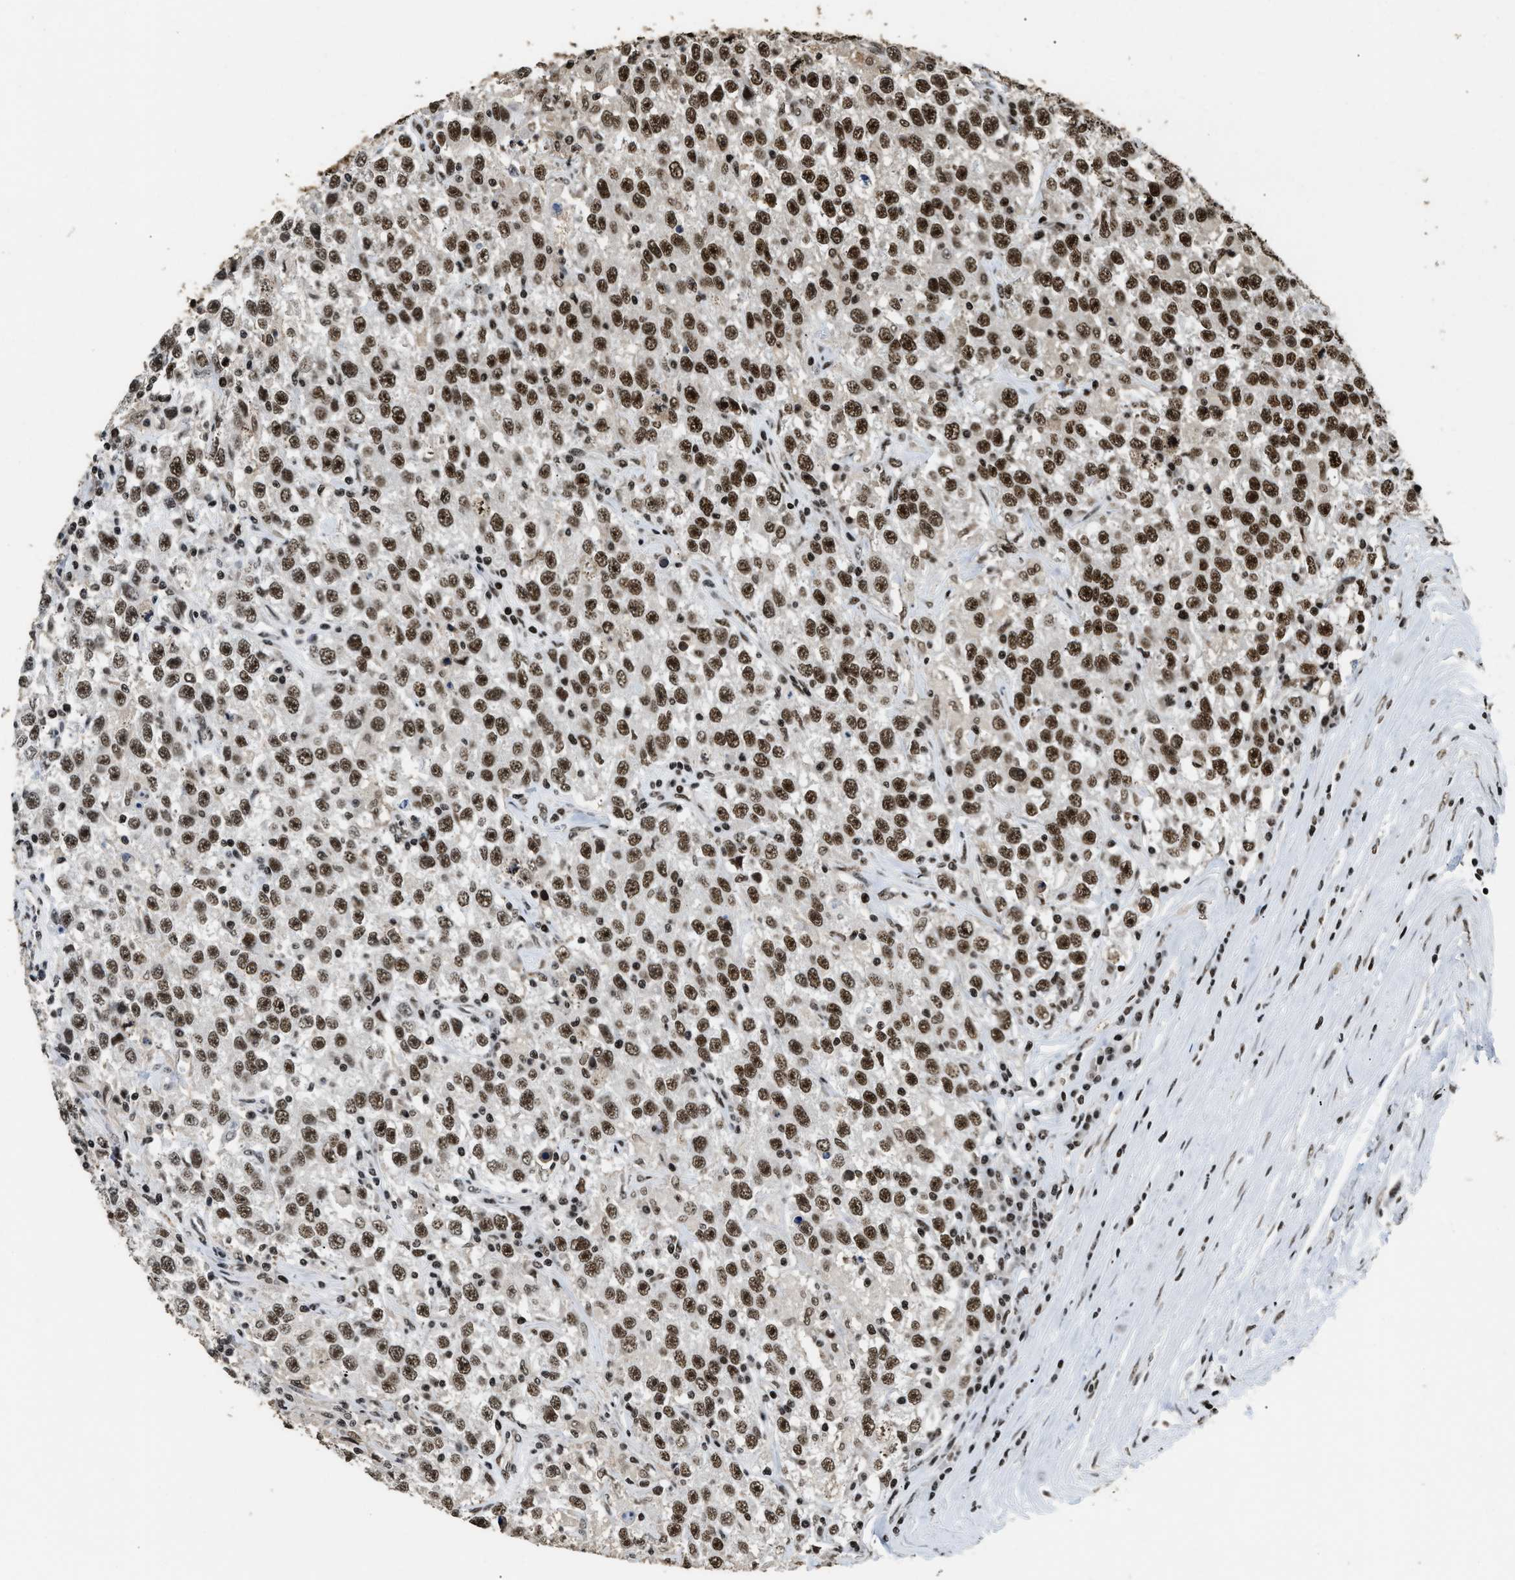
{"staining": {"intensity": "strong", "quantity": ">75%", "location": "nuclear"}, "tissue": "testis cancer", "cell_type": "Tumor cells", "image_type": "cancer", "snomed": [{"axis": "morphology", "description": "Seminoma, NOS"}, {"axis": "topography", "description": "Testis"}], "caption": "Testis cancer (seminoma) stained with immunohistochemistry (IHC) shows strong nuclear positivity in approximately >75% of tumor cells.", "gene": "RAD21", "patient": {"sex": "male", "age": 41}}